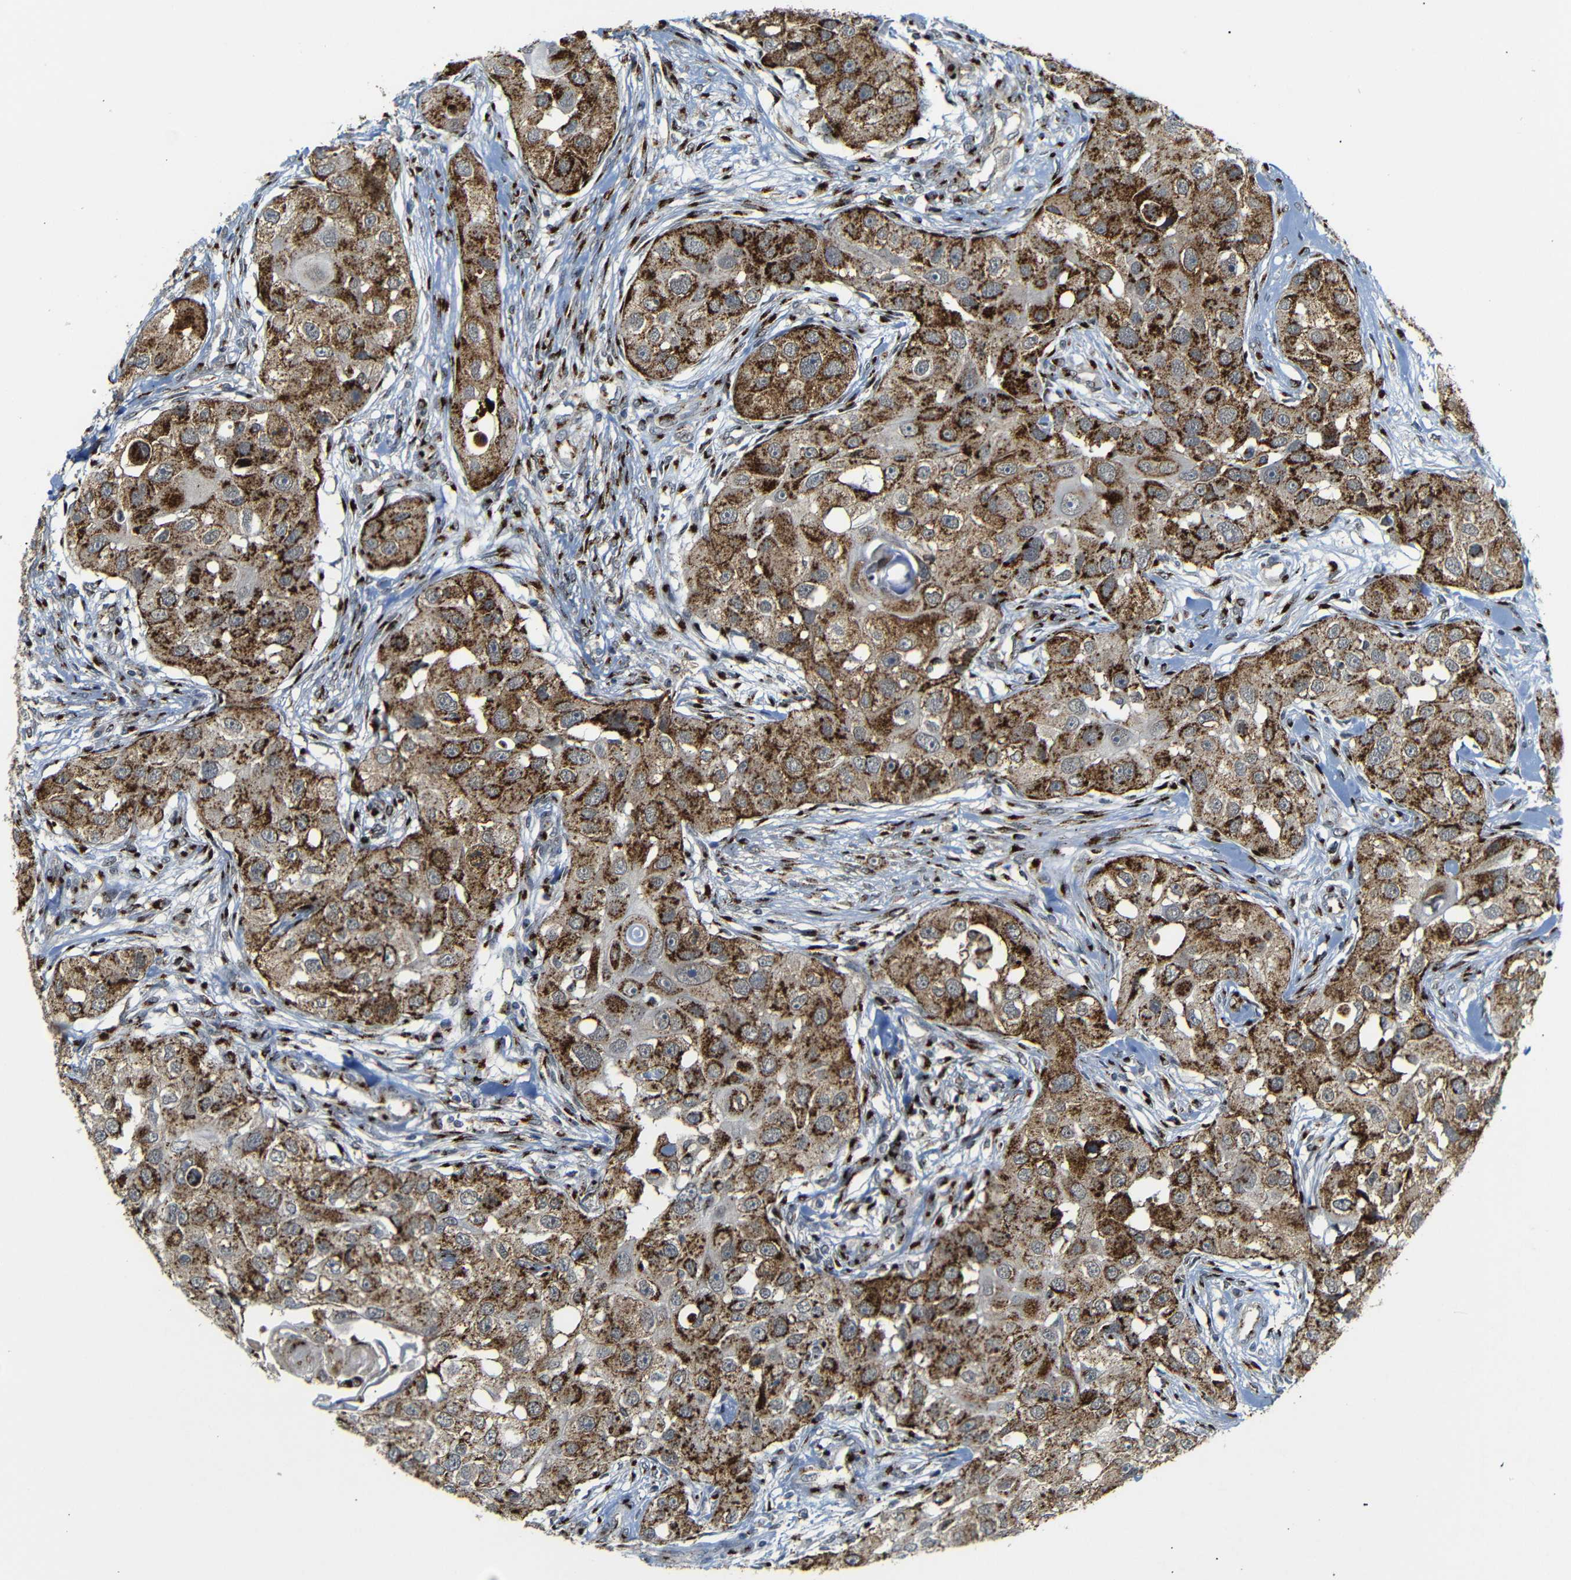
{"staining": {"intensity": "strong", "quantity": ">75%", "location": "cytoplasmic/membranous"}, "tissue": "head and neck cancer", "cell_type": "Tumor cells", "image_type": "cancer", "snomed": [{"axis": "morphology", "description": "Normal tissue, NOS"}, {"axis": "morphology", "description": "Squamous cell carcinoma, NOS"}, {"axis": "topography", "description": "Skeletal muscle"}, {"axis": "topography", "description": "Head-Neck"}], "caption": "Tumor cells demonstrate strong cytoplasmic/membranous expression in about >75% of cells in squamous cell carcinoma (head and neck). The staining is performed using DAB brown chromogen to label protein expression. The nuclei are counter-stained blue using hematoxylin.", "gene": "TGOLN2", "patient": {"sex": "male", "age": 51}}